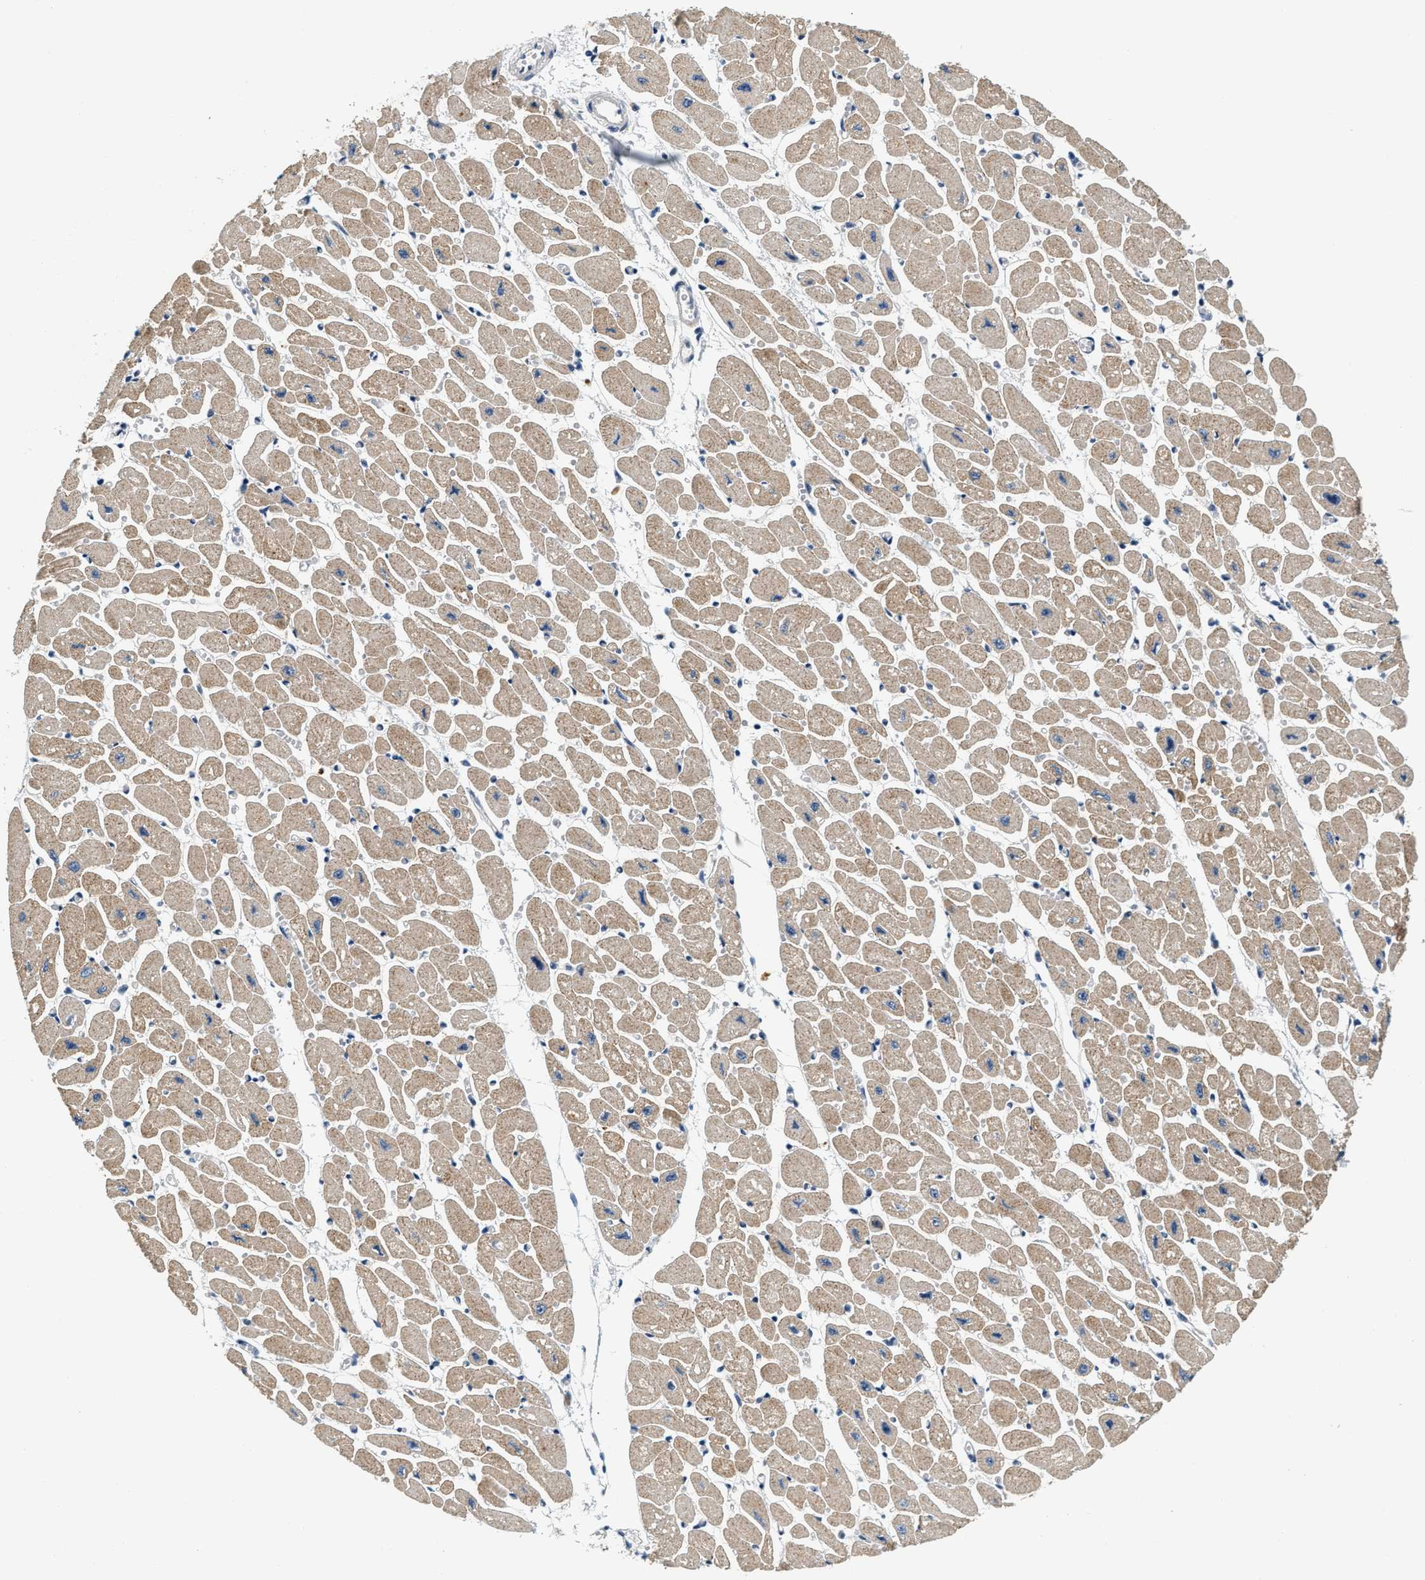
{"staining": {"intensity": "moderate", "quantity": ">75%", "location": "cytoplasmic/membranous"}, "tissue": "heart muscle", "cell_type": "Cardiomyocytes", "image_type": "normal", "snomed": [{"axis": "morphology", "description": "Normal tissue, NOS"}, {"axis": "topography", "description": "Heart"}], "caption": "Immunohistochemical staining of unremarkable heart muscle displays >75% levels of moderate cytoplasmic/membranous protein positivity in about >75% of cardiomyocytes.", "gene": "YAE1", "patient": {"sex": "female", "age": 54}}